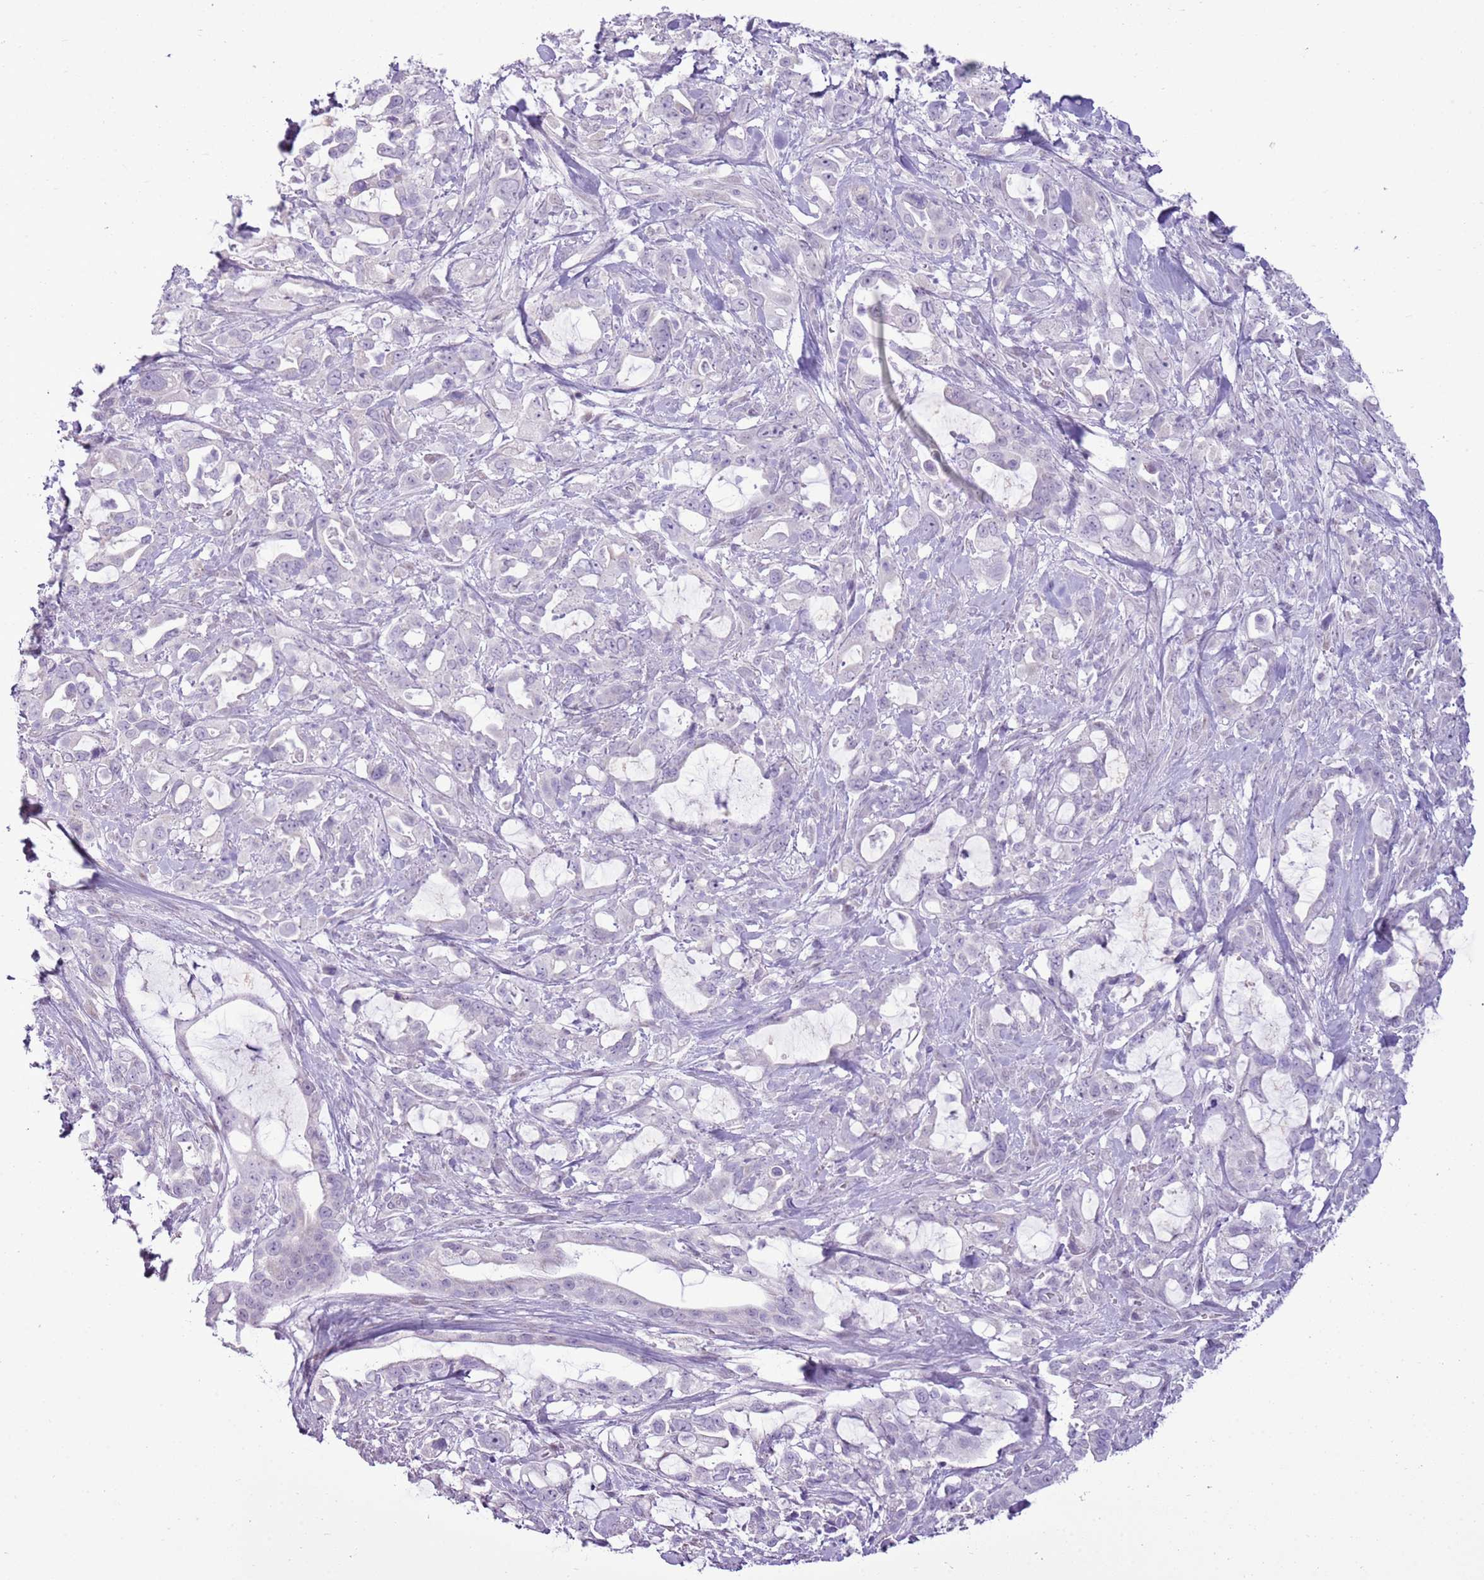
{"staining": {"intensity": "negative", "quantity": "none", "location": "none"}, "tissue": "pancreatic cancer", "cell_type": "Tumor cells", "image_type": "cancer", "snomed": [{"axis": "morphology", "description": "Adenocarcinoma, NOS"}, {"axis": "topography", "description": "Pancreas"}], "caption": "Tumor cells are negative for protein expression in human pancreatic cancer.", "gene": "RPL3L", "patient": {"sex": "female", "age": 61}}